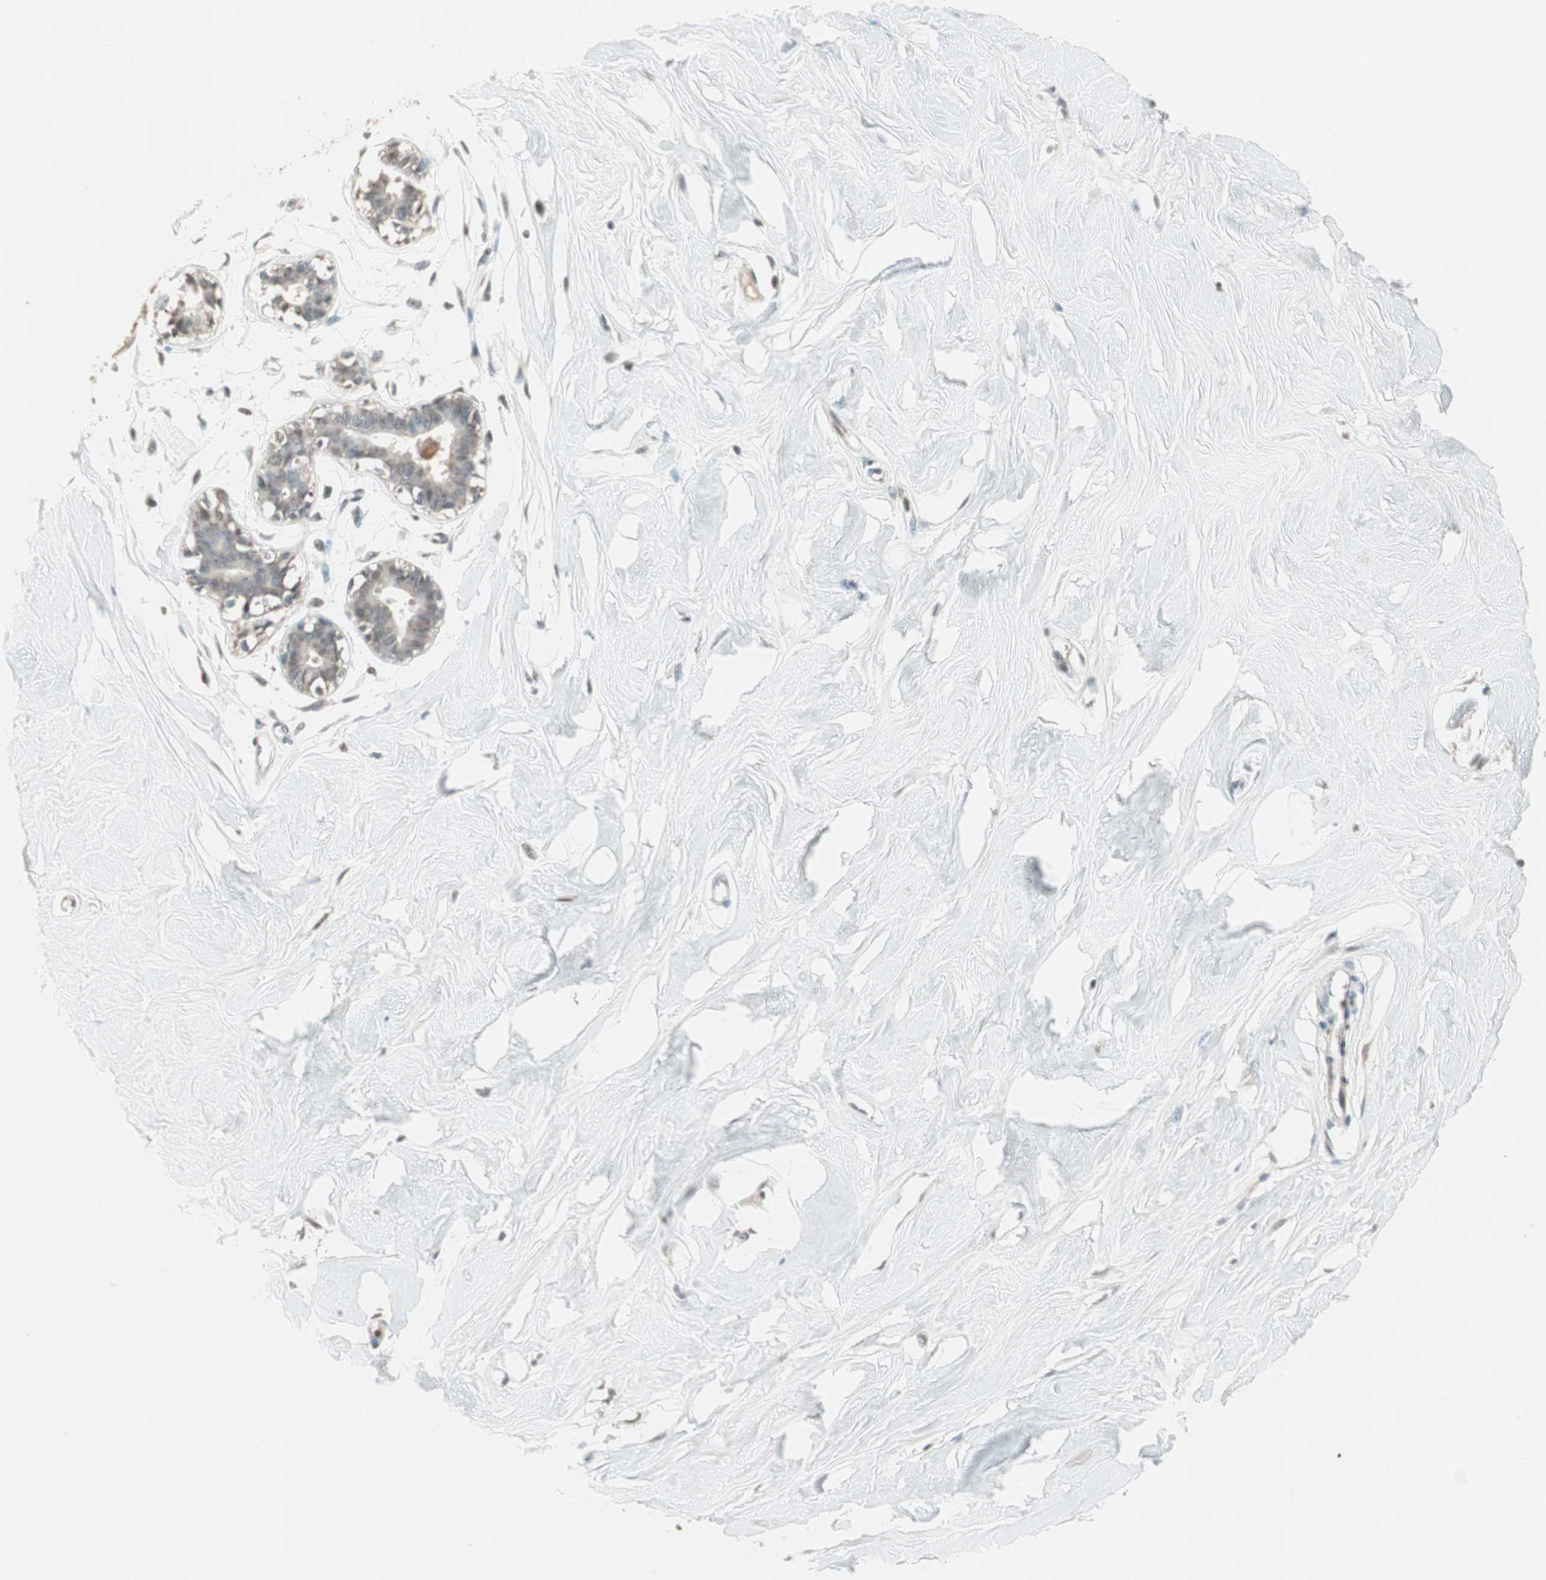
{"staining": {"intensity": "negative", "quantity": "none", "location": "none"}, "tissue": "breast", "cell_type": "Adipocytes", "image_type": "normal", "snomed": [{"axis": "morphology", "description": "Normal tissue, NOS"}, {"axis": "topography", "description": "Breast"}, {"axis": "topography", "description": "Soft tissue"}], "caption": "An IHC photomicrograph of benign breast is shown. There is no staining in adipocytes of breast.", "gene": "PRELID1", "patient": {"sex": "female", "age": 25}}